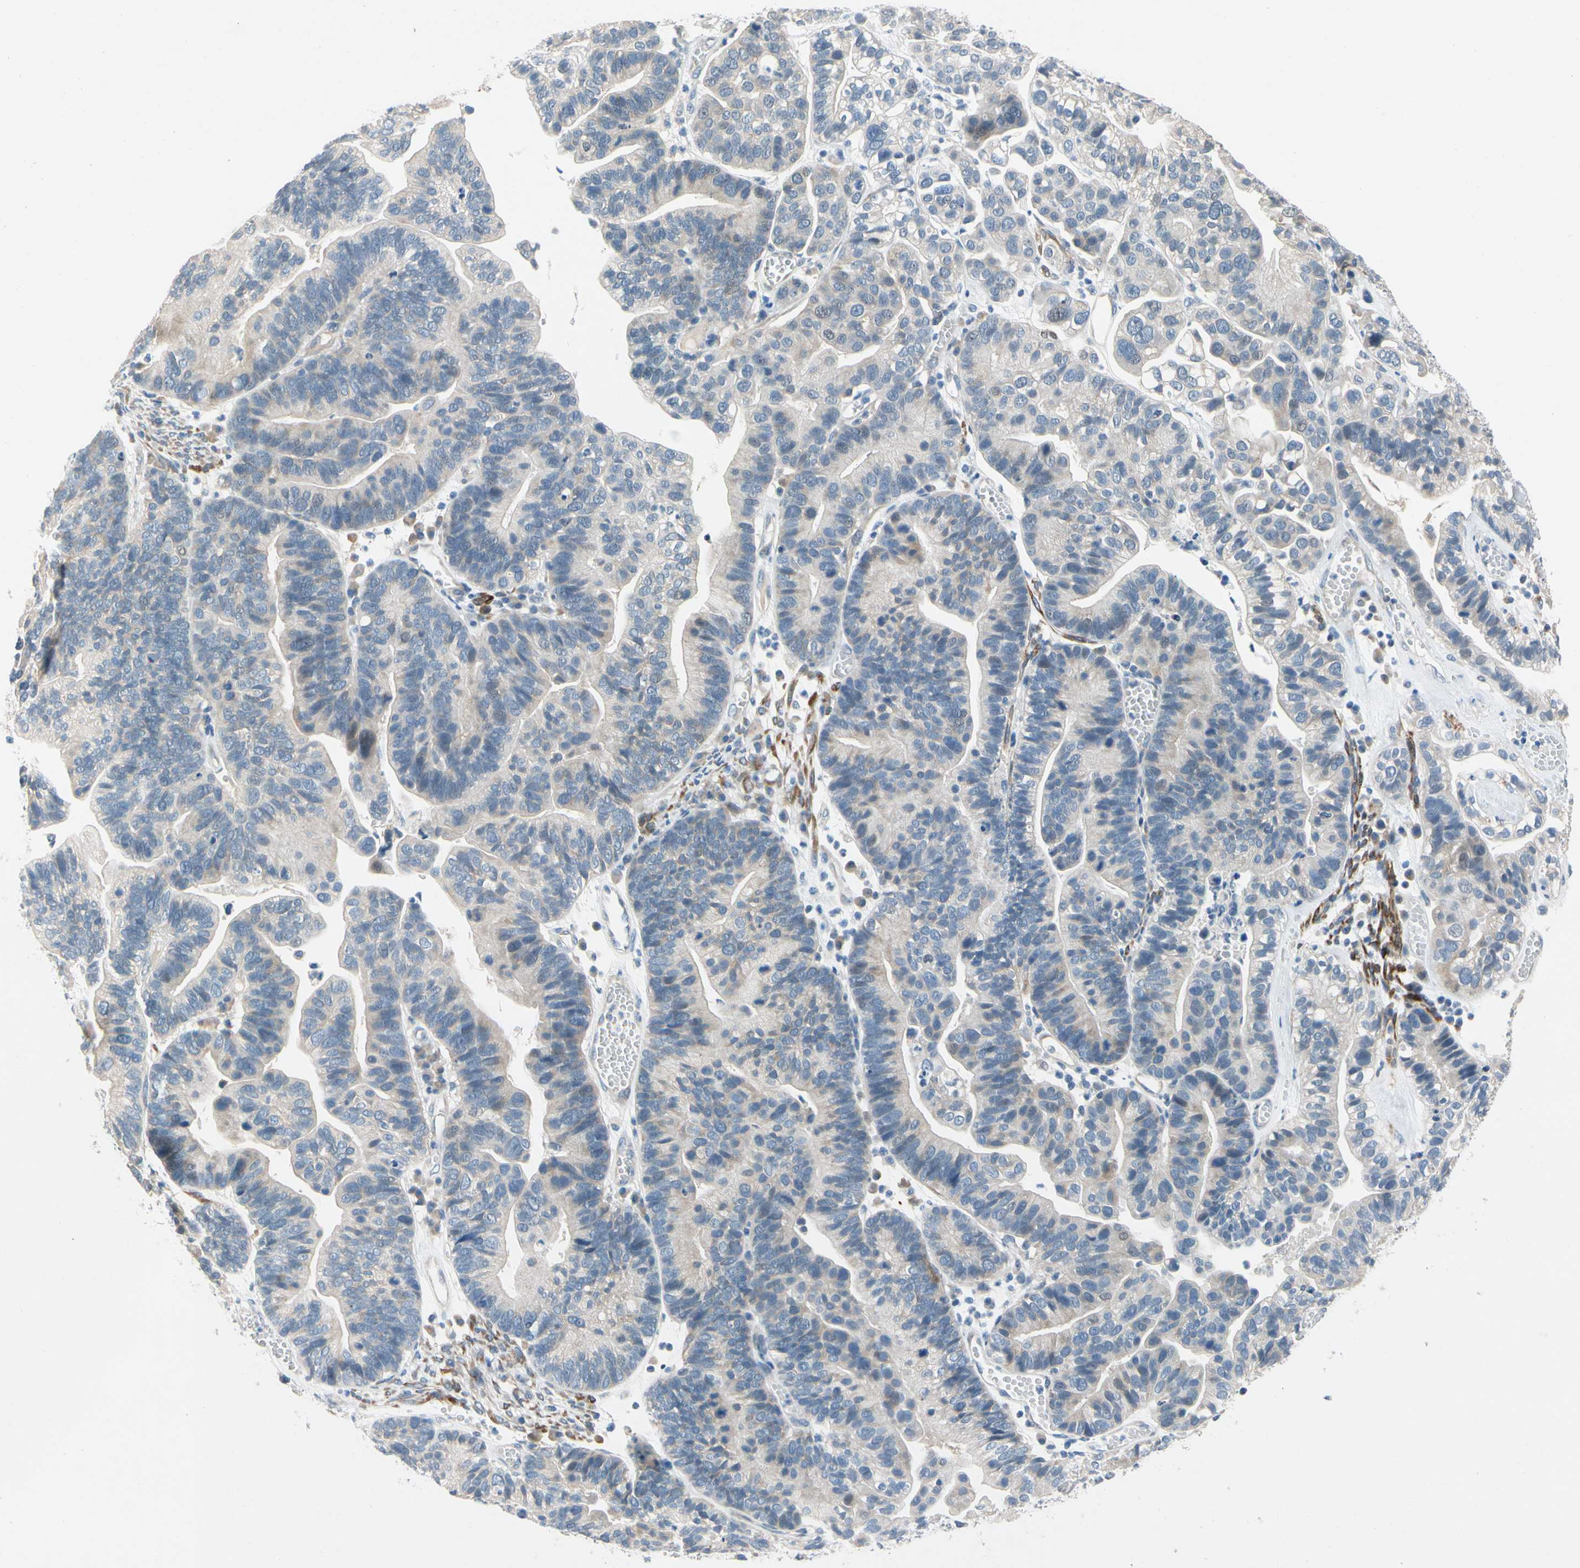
{"staining": {"intensity": "negative", "quantity": "none", "location": "none"}, "tissue": "ovarian cancer", "cell_type": "Tumor cells", "image_type": "cancer", "snomed": [{"axis": "morphology", "description": "Cystadenocarcinoma, serous, NOS"}, {"axis": "topography", "description": "Ovary"}], "caption": "This is an immunohistochemistry (IHC) image of ovarian cancer. There is no staining in tumor cells.", "gene": "SLC27A6", "patient": {"sex": "female", "age": 56}}